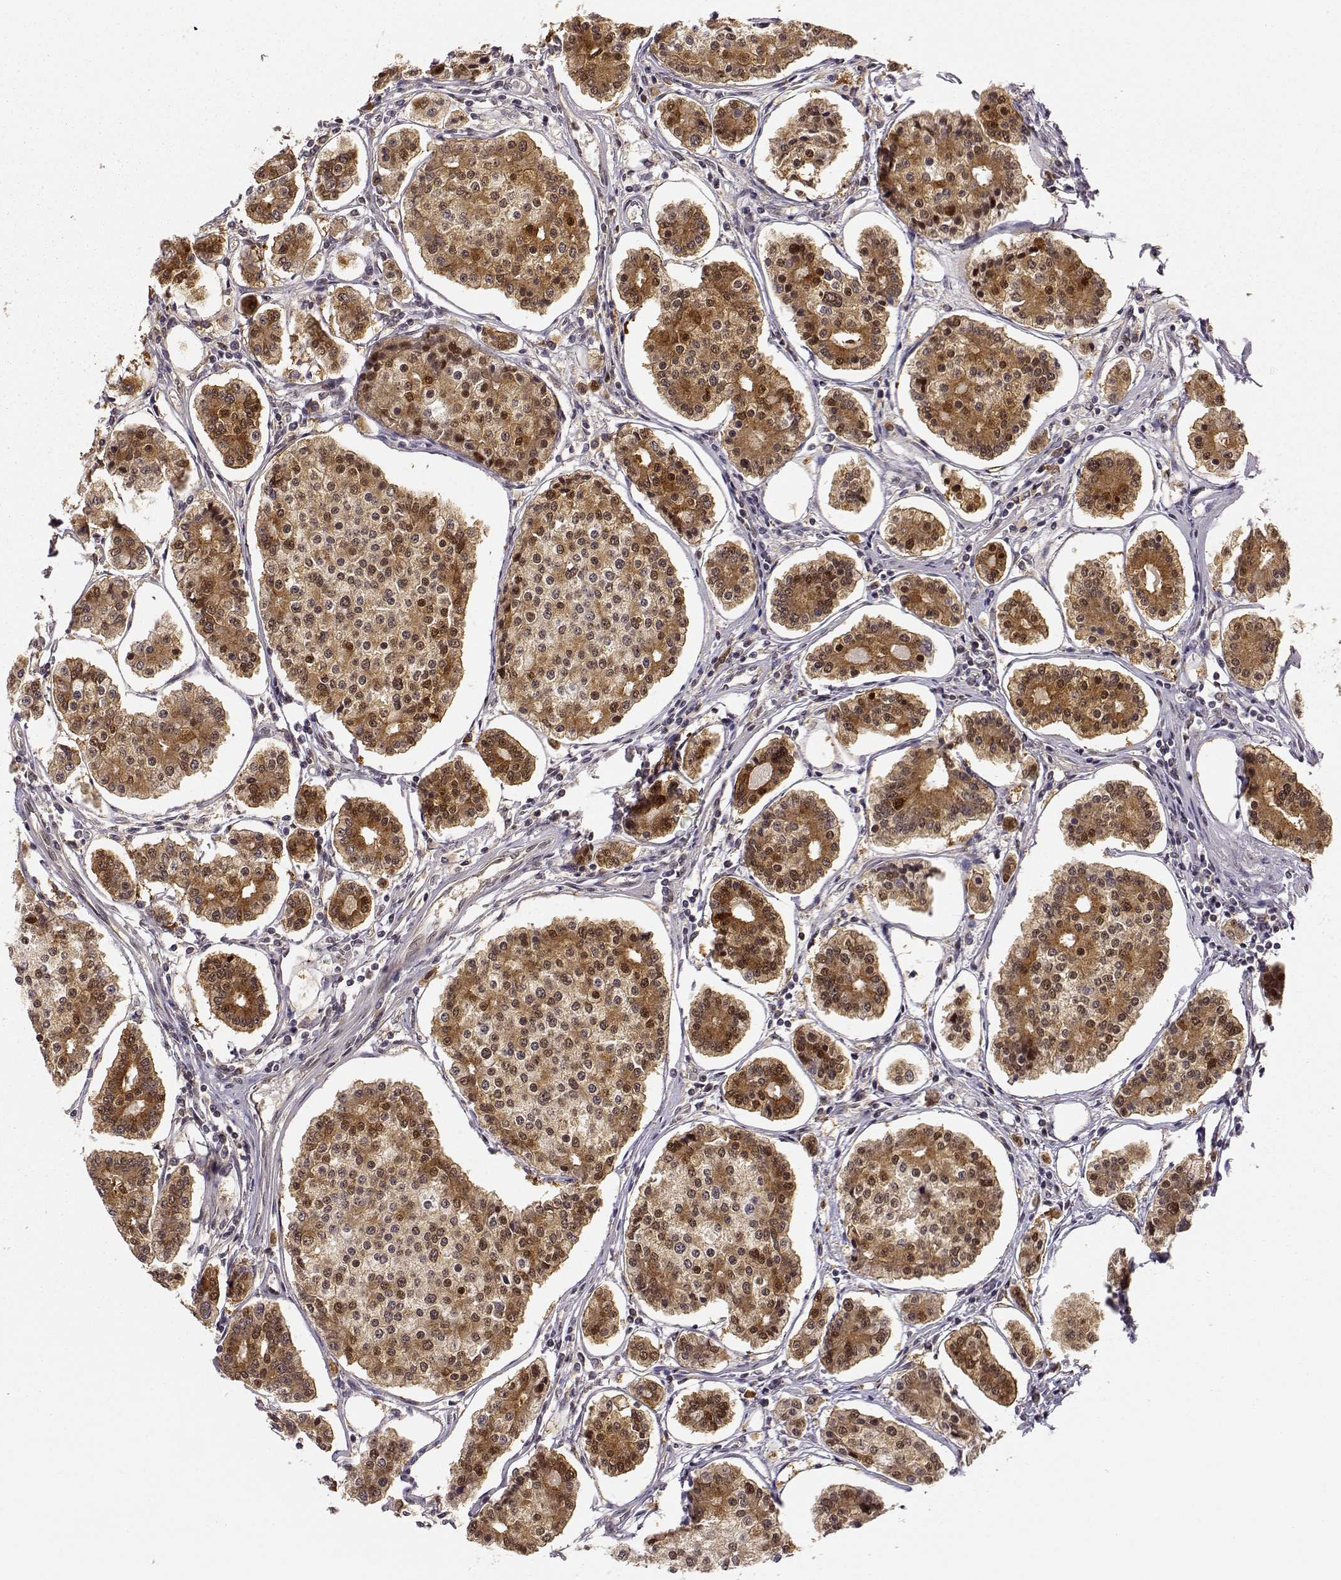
{"staining": {"intensity": "moderate", "quantity": ">75%", "location": "cytoplasmic/membranous,nuclear"}, "tissue": "carcinoid", "cell_type": "Tumor cells", "image_type": "cancer", "snomed": [{"axis": "morphology", "description": "Carcinoid, malignant, NOS"}, {"axis": "topography", "description": "Small intestine"}], "caption": "A high-resolution histopathology image shows IHC staining of carcinoid, which shows moderate cytoplasmic/membranous and nuclear staining in approximately >75% of tumor cells.", "gene": "ERGIC2", "patient": {"sex": "female", "age": 65}}